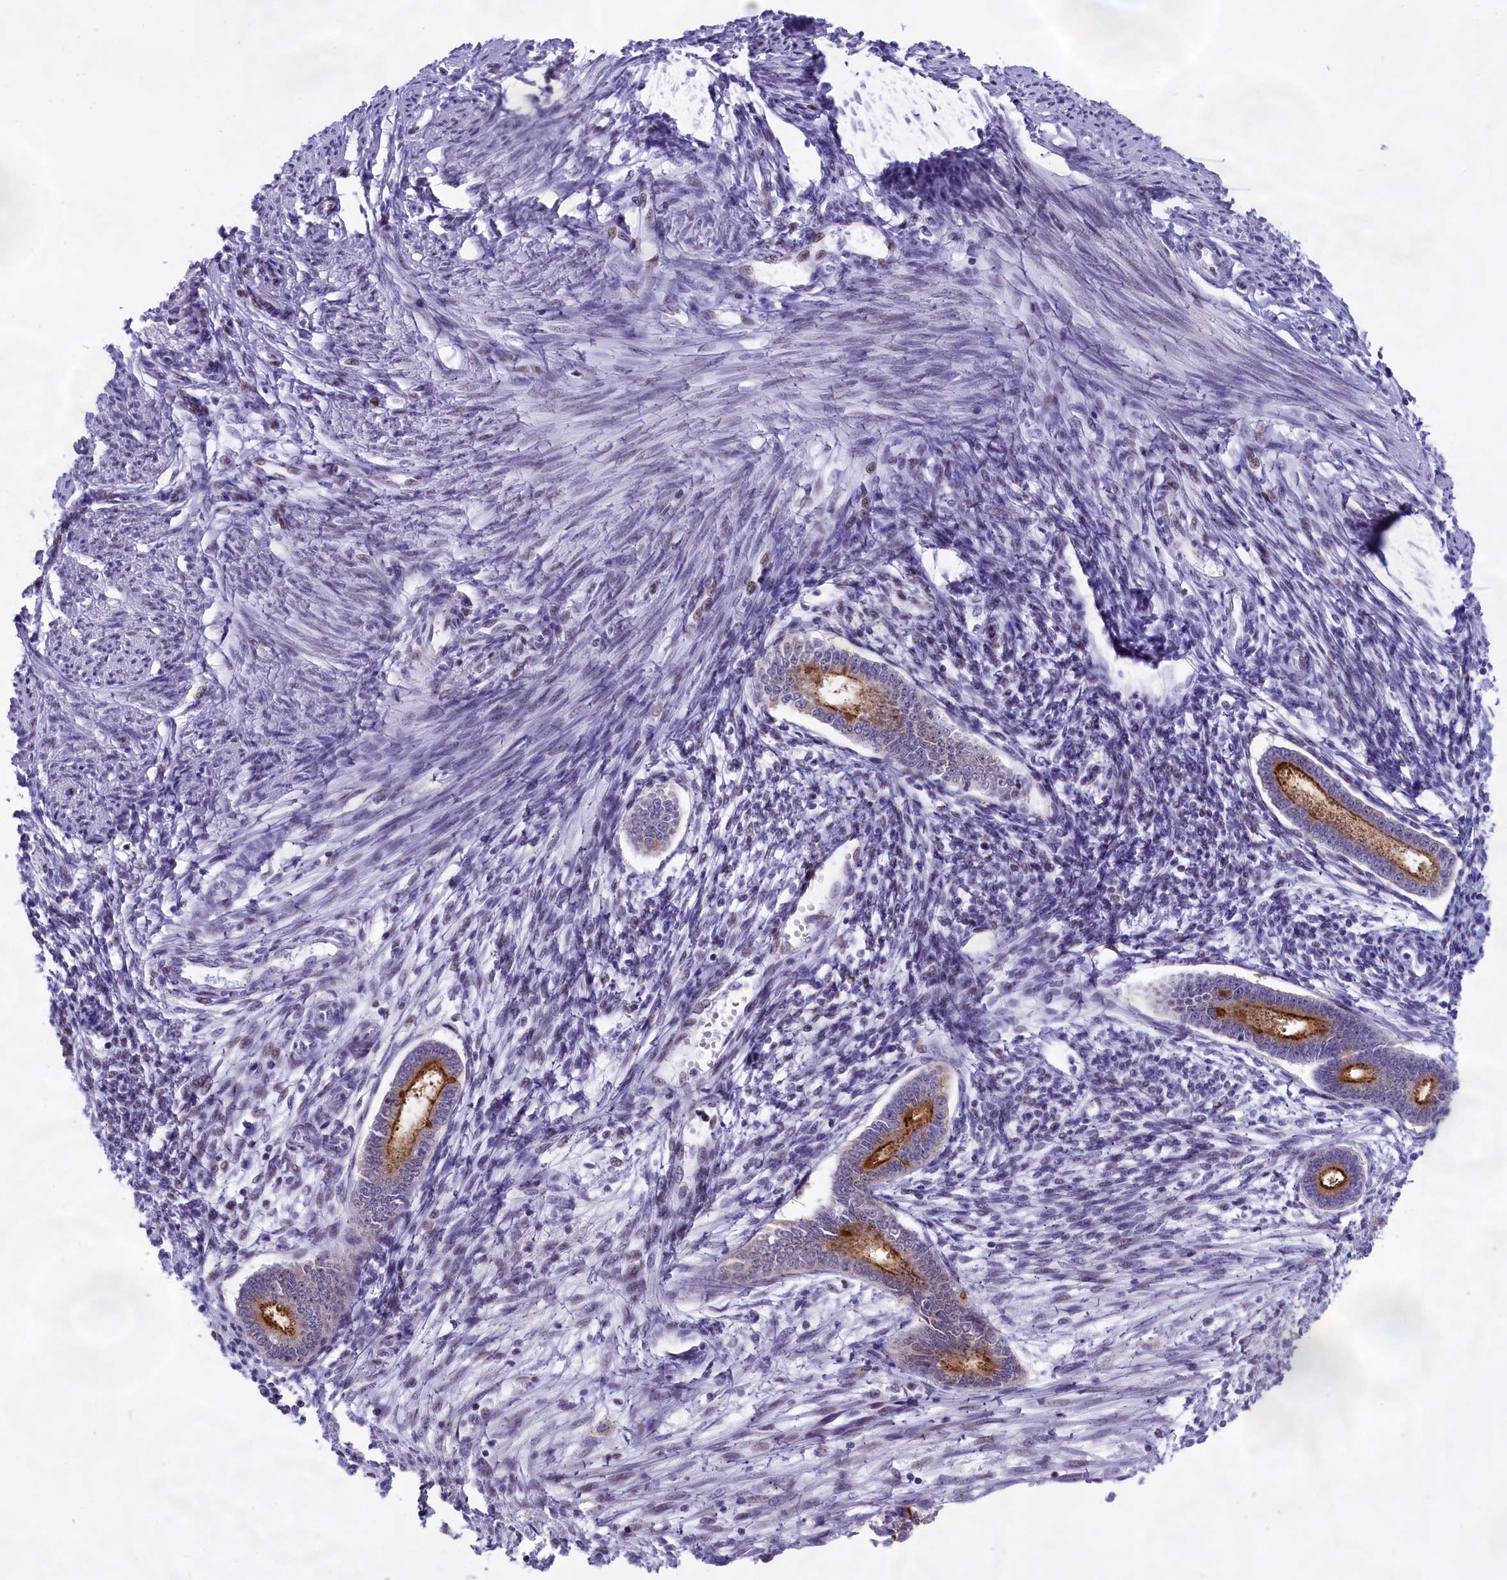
{"staining": {"intensity": "weak", "quantity": "<25%", "location": "nuclear"}, "tissue": "endometrium", "cell_type": "Cells in endometrial stroma", "image_type": "normal", "snomed": [{"axis": "morphology", "description": "Normal tissue, NOS"}, {"axis": "topography", "description": "Endometrium"}], "caption": "This image is of unremarkable endometrium stained with IHC to label a protein in brown with the nuclei are counter-stained blue. There is no expression in cells in endometrial stroma.", "gene": "SPIRE2", "patient": {"sex": "female", "age": 56}}